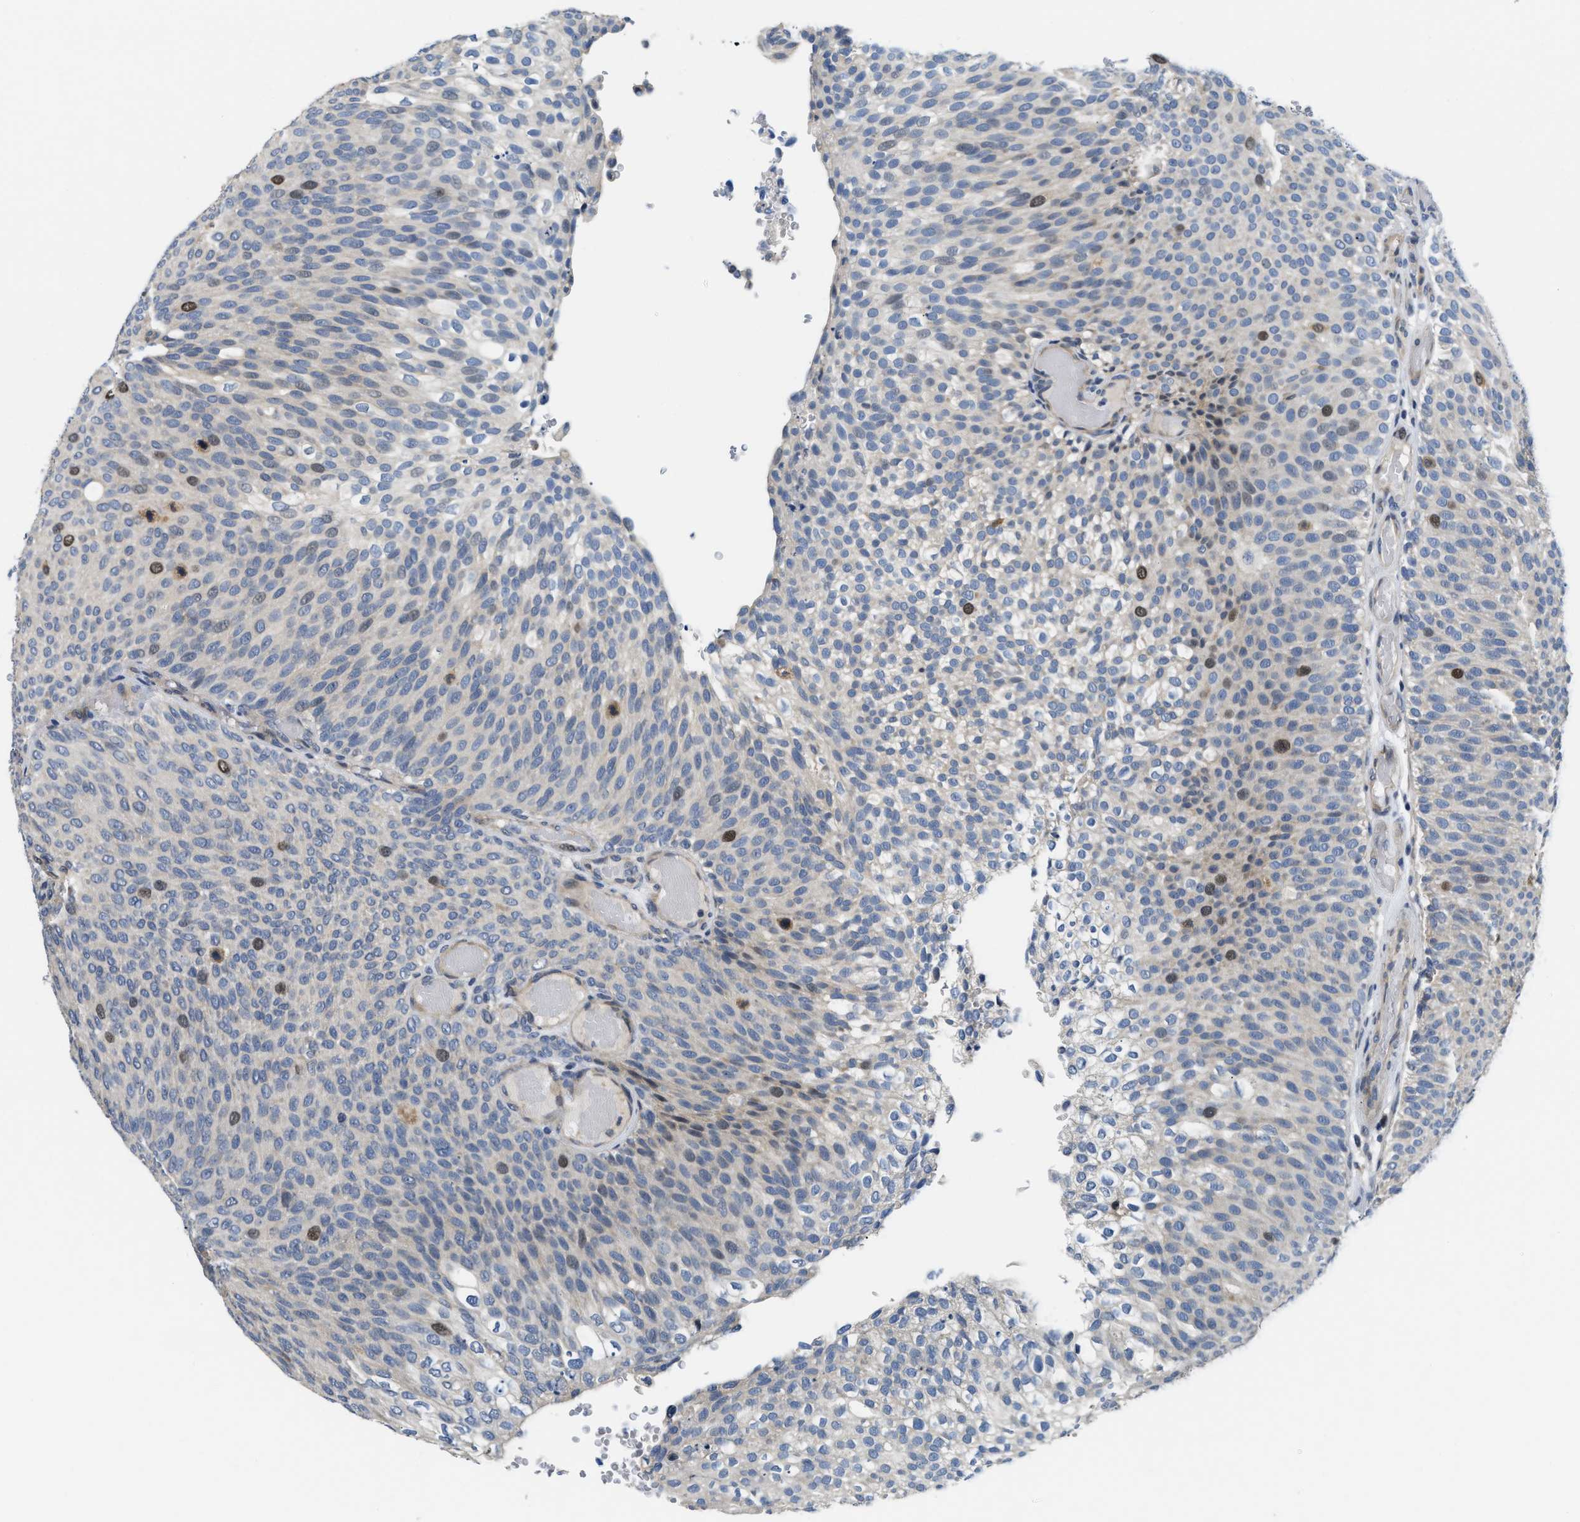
{"staining": {"intensity": "moderate", "quantity": "<25%", "location": "nuclear"}, "tissue": "urothelial cancer", "cell_type": "Tumor cells", "image_type": "cancer", "snomed": [{"axis": "morphology", "description": "Urothelial carcinoma, Low grade"}, {"axis": "topography", "description": "Urinary bladder"}], "caption": "Urothelial carcinoma (low-grade) was stained to show a protein in brown. There is low levels of moderate nuclear expression in approximately <25% of tumor cells.", "gene": "CLGN", "patient": {"sex": "male", "age": 78}}